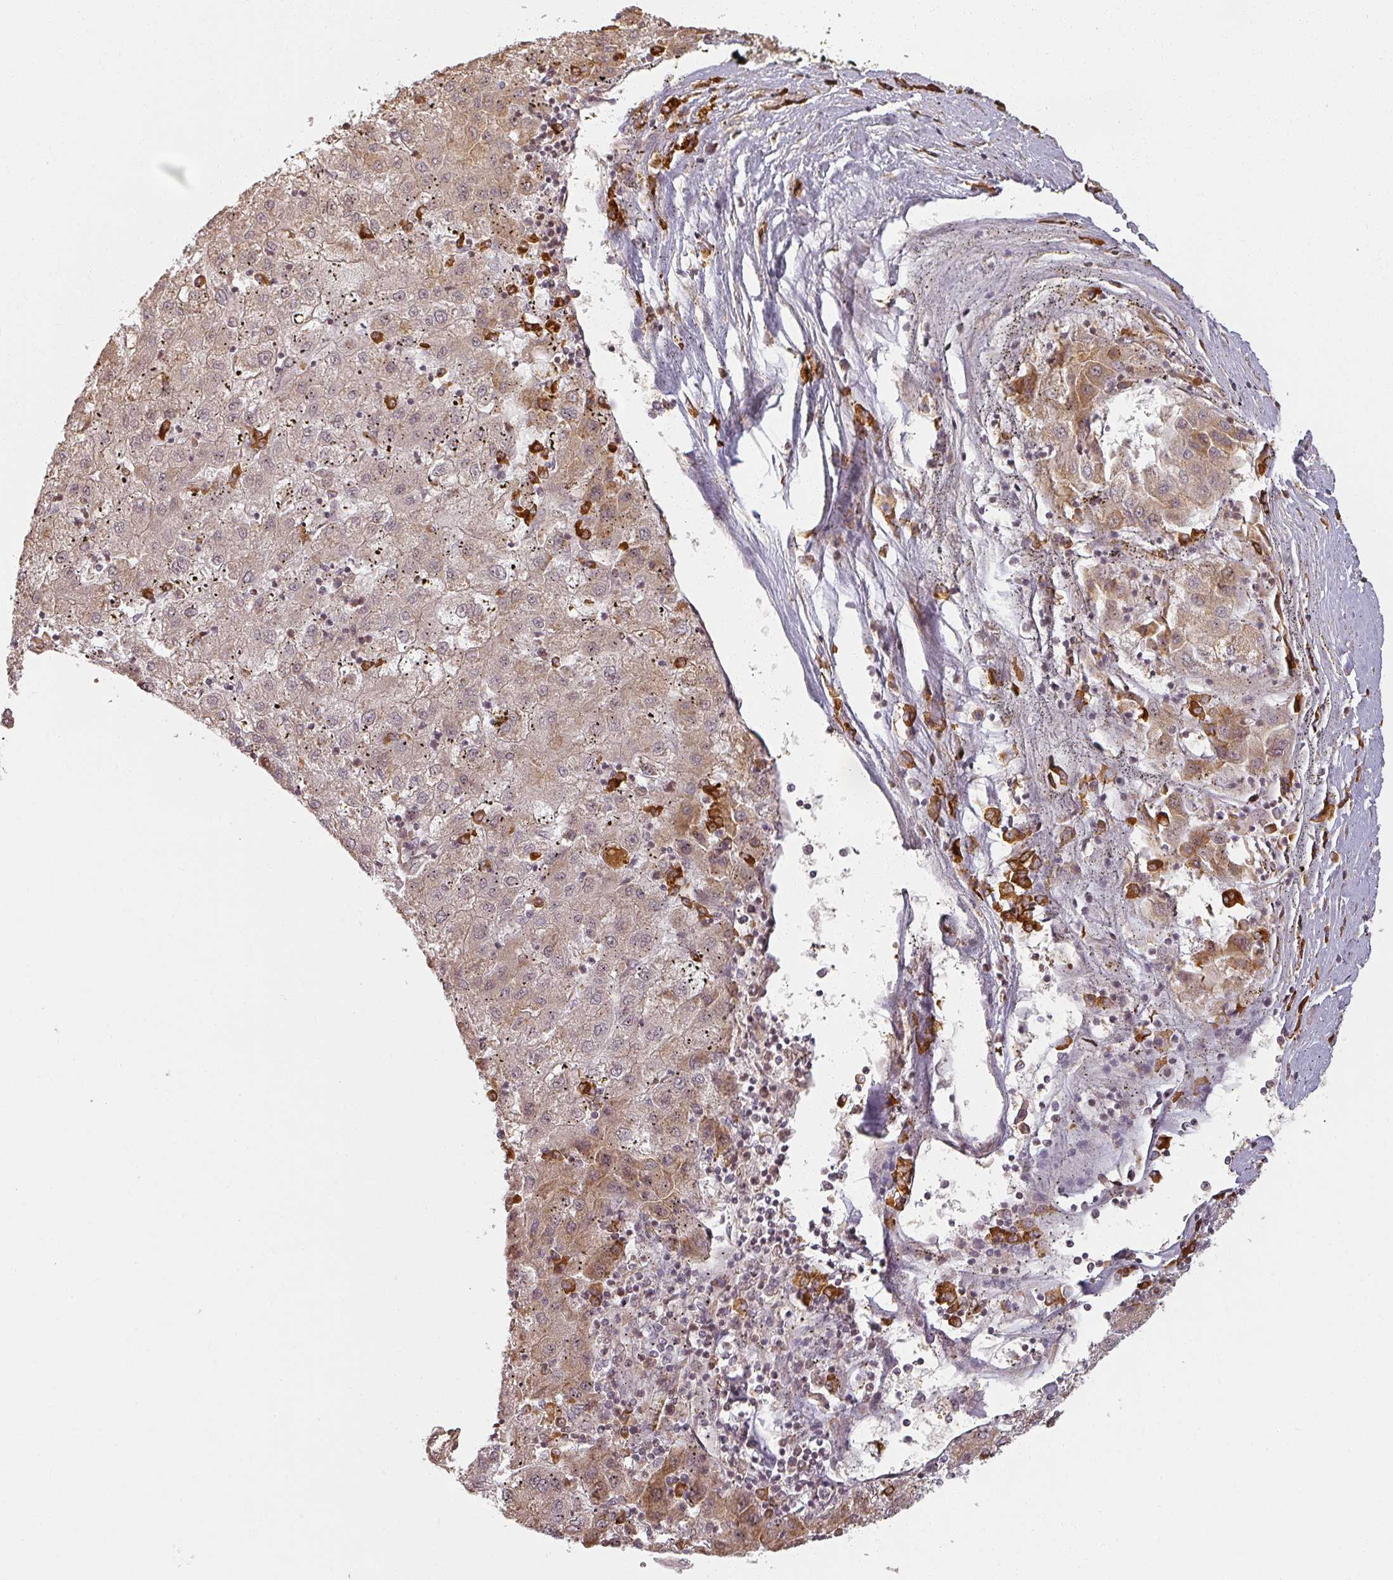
{"staining": {"intensity": "moderate", "quantity": "<25%", "location": "cytoplasmic/membranous"}, "tissue": "liver cancer", "cell_type": "Tumor cells", "image_type": "cancer", "snomed": [{"axis": "morphology", "description": "Carcinoma, Hepatocellular, NOS"}, {"axis": "topography", "description": "Liver"}], "caption": "This is a photomicrograph of immunohistochemistry staining of liver hepatocellular carcinoma, which shows moderate staining in the cytoplasmic/membranous of tumor cells.", "gene": "MED19", "patient": {"sex": "male", "age": 72}}